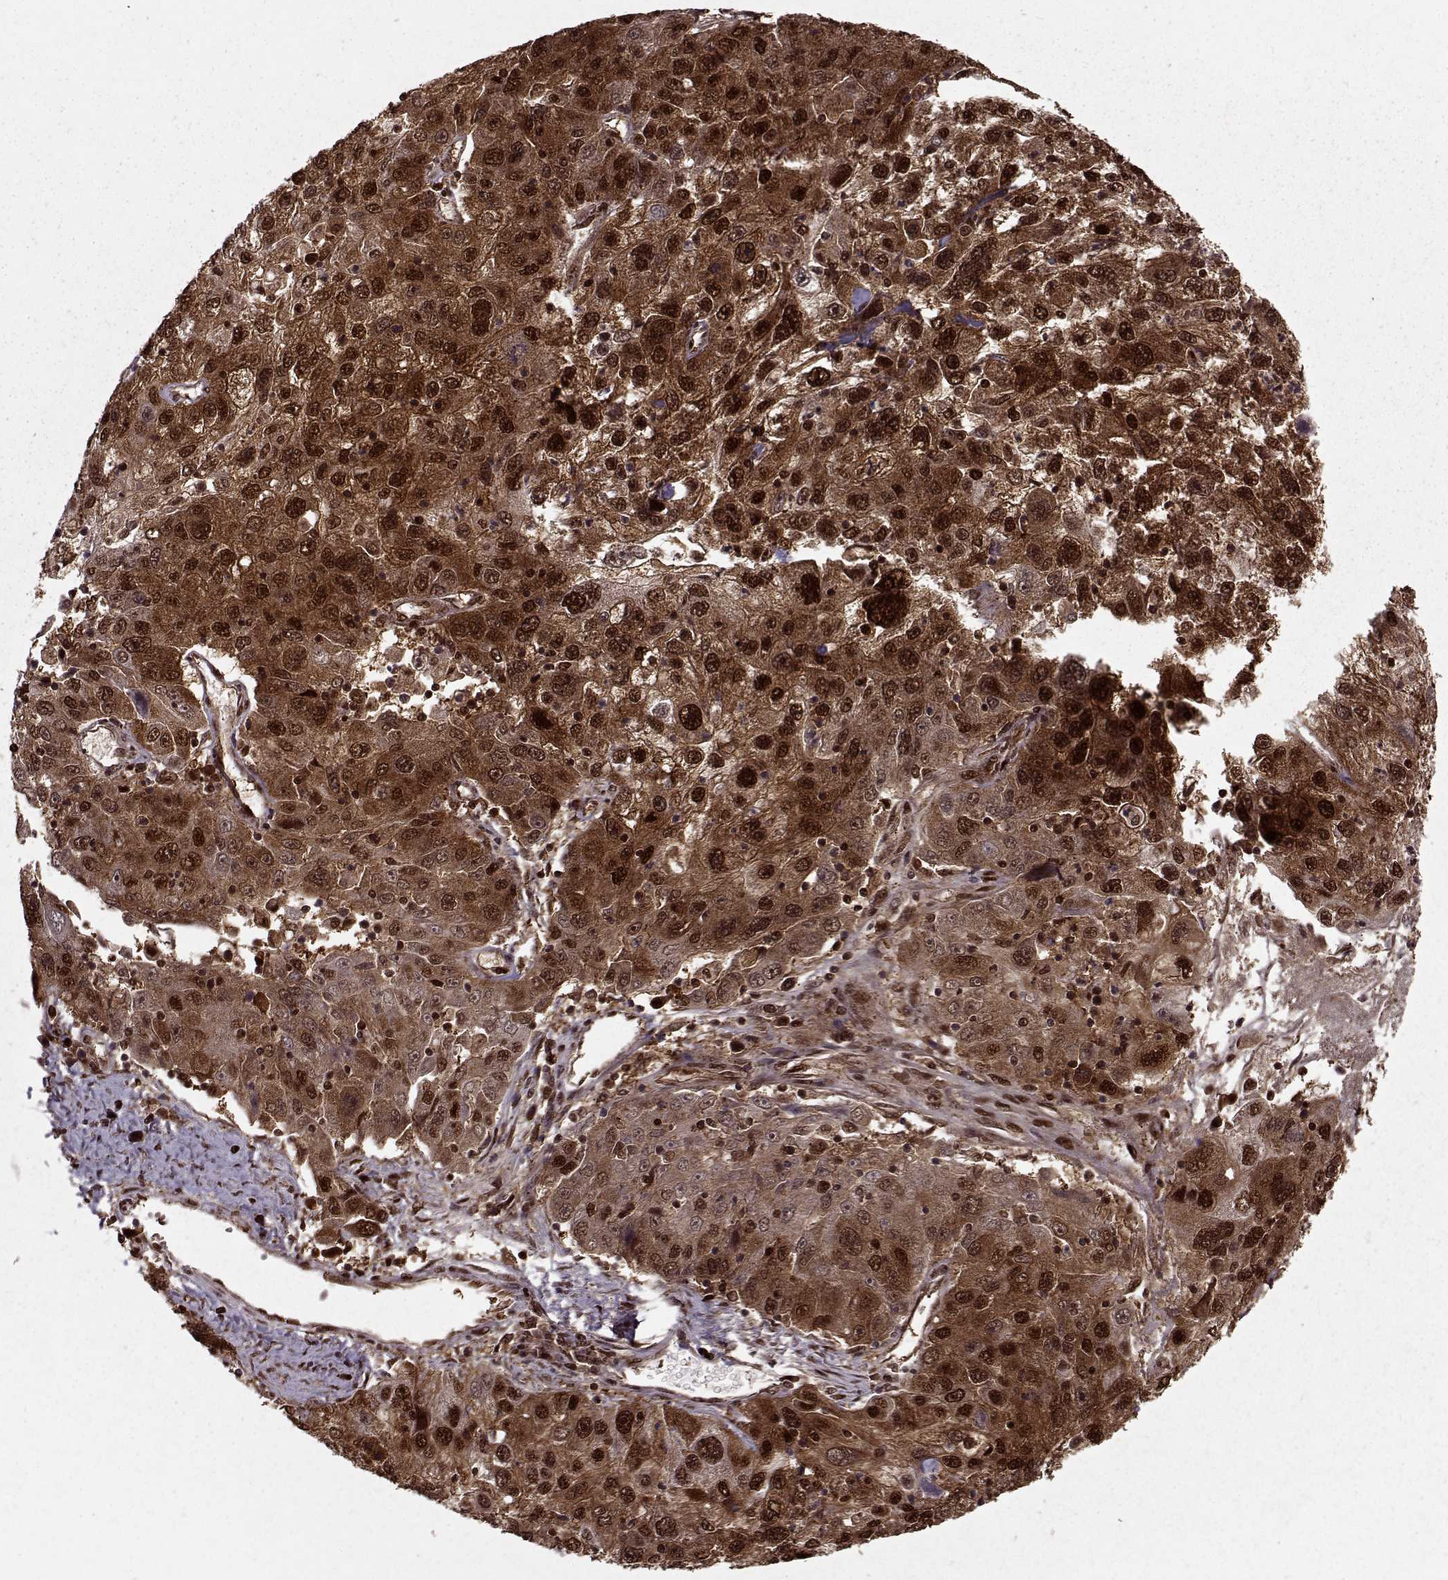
{"staining": {"intensity": "strong", "quantity": "25%-75%", "location": "cytoplasmic/membranous,nuclear"}, "tissue": "stomach cancer", "cell_type": "Tumor cells", "image_type": "cancer", "snomed": [{"axis": "morphology", "description": "Adenocarcinoma, NOS"}, {"axis": "topography", "description": "Stomach"}], "caption": "Protein staining exhibits strong cytoplasmic/membranous and nuclear expression in approximately 25%-75% of tumor cells in stomach adenocarcinoma. (DAB IHC with brightfield microscopy, high magnification).", "gene": "PSMA7", "patient": {"sex": "male", "age": 56}}